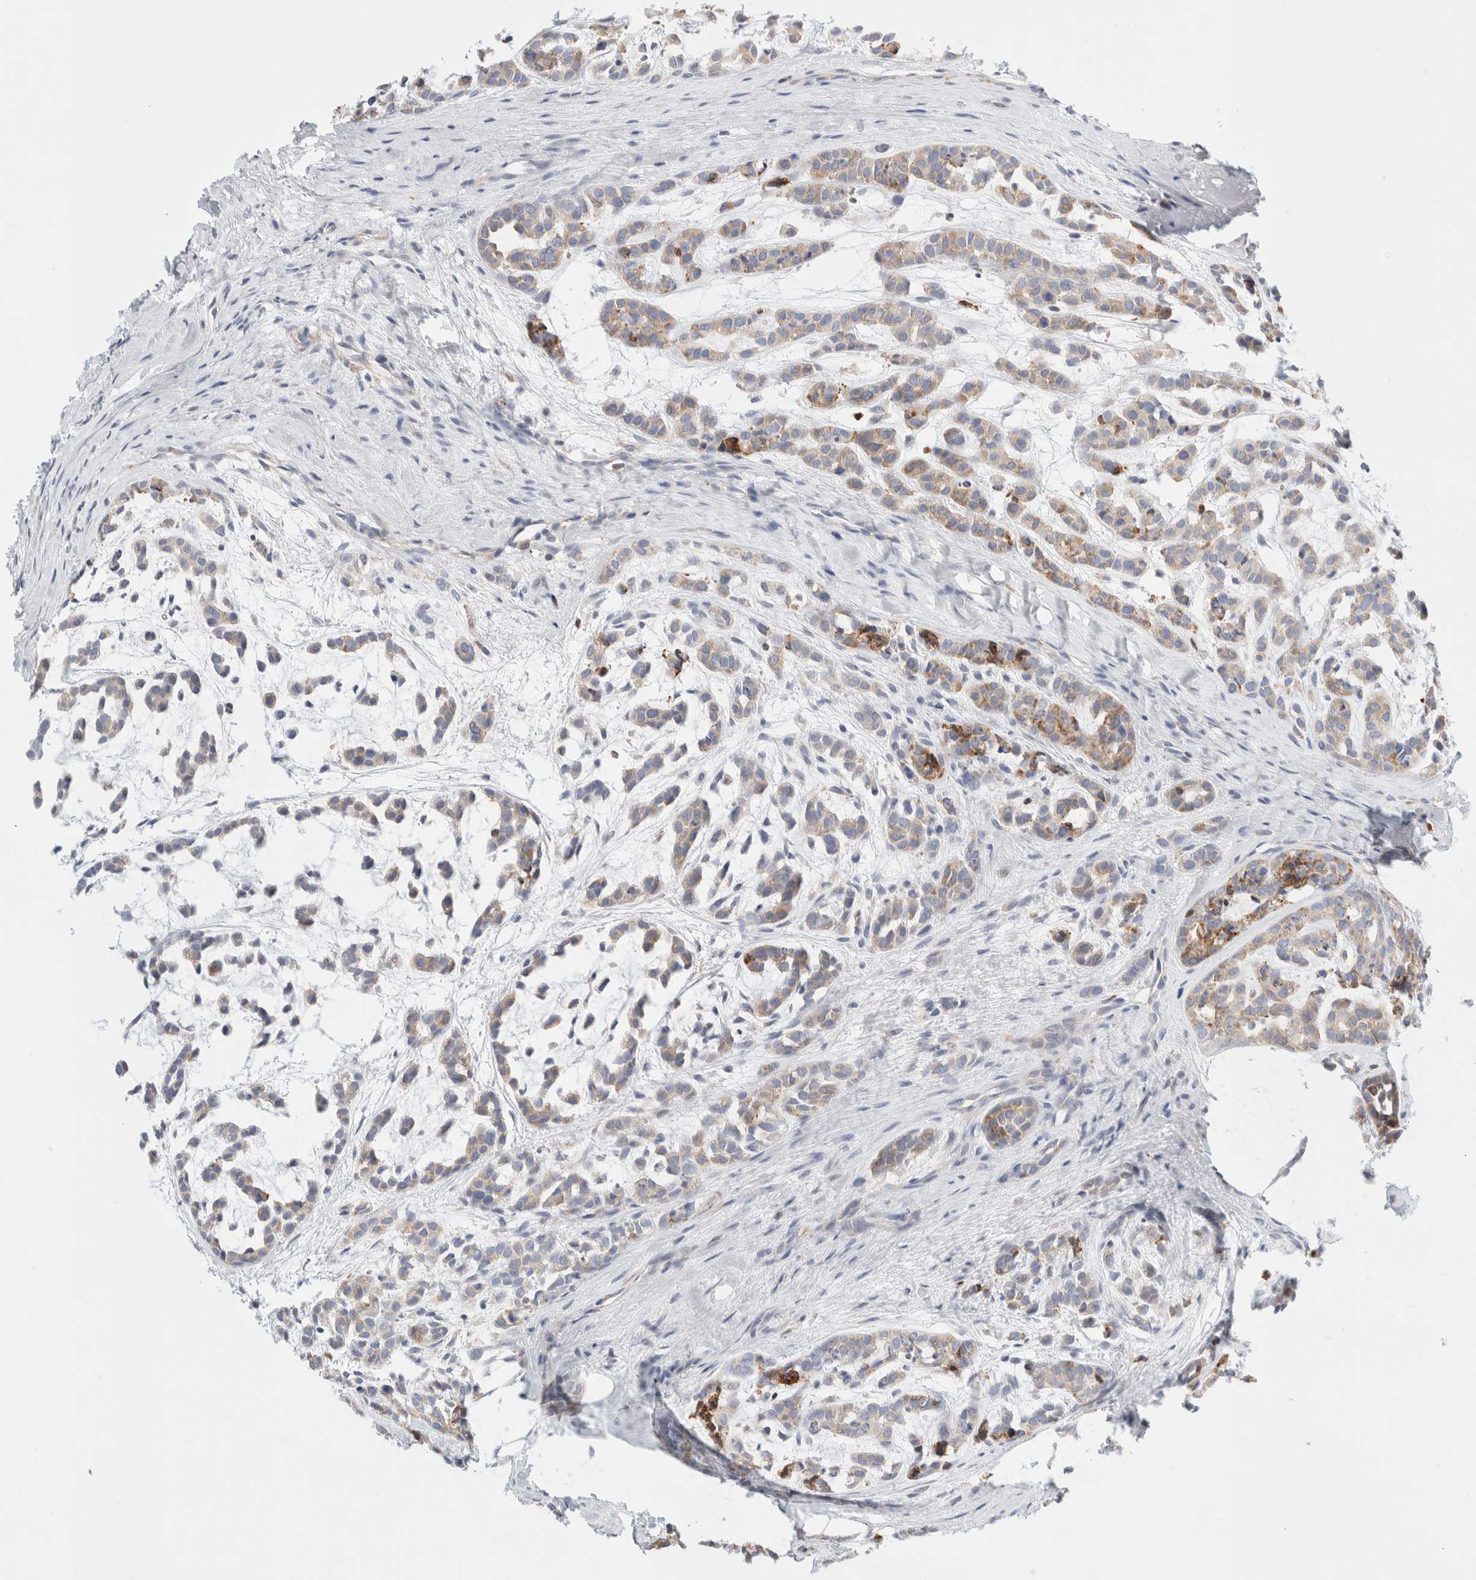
{"staining": {"intensity": "moderate", "quantity": "<25%", "location": "cytoplasmic/membranous"}, "tissue": "head and neck cancer", "cell_type": "Tumor cells", "image_type": "cancer", "snomed": [{"axis": "morphology", "description": "Adenocarcinoma, NOS"}, {"axis": "morphology", "description": "Adenoma, NOS"}, {"axis": "topography", "description": "Head-Neck"}], "caption": "Head and neck adenocarcinoma tissue shows moderate cytoplasmic/membranous positivity in approximately <25% of tumor cells, visualized by immunohistochemistry.", "gene": "CSK", "patient": {"sex": "female", "age": 55}}